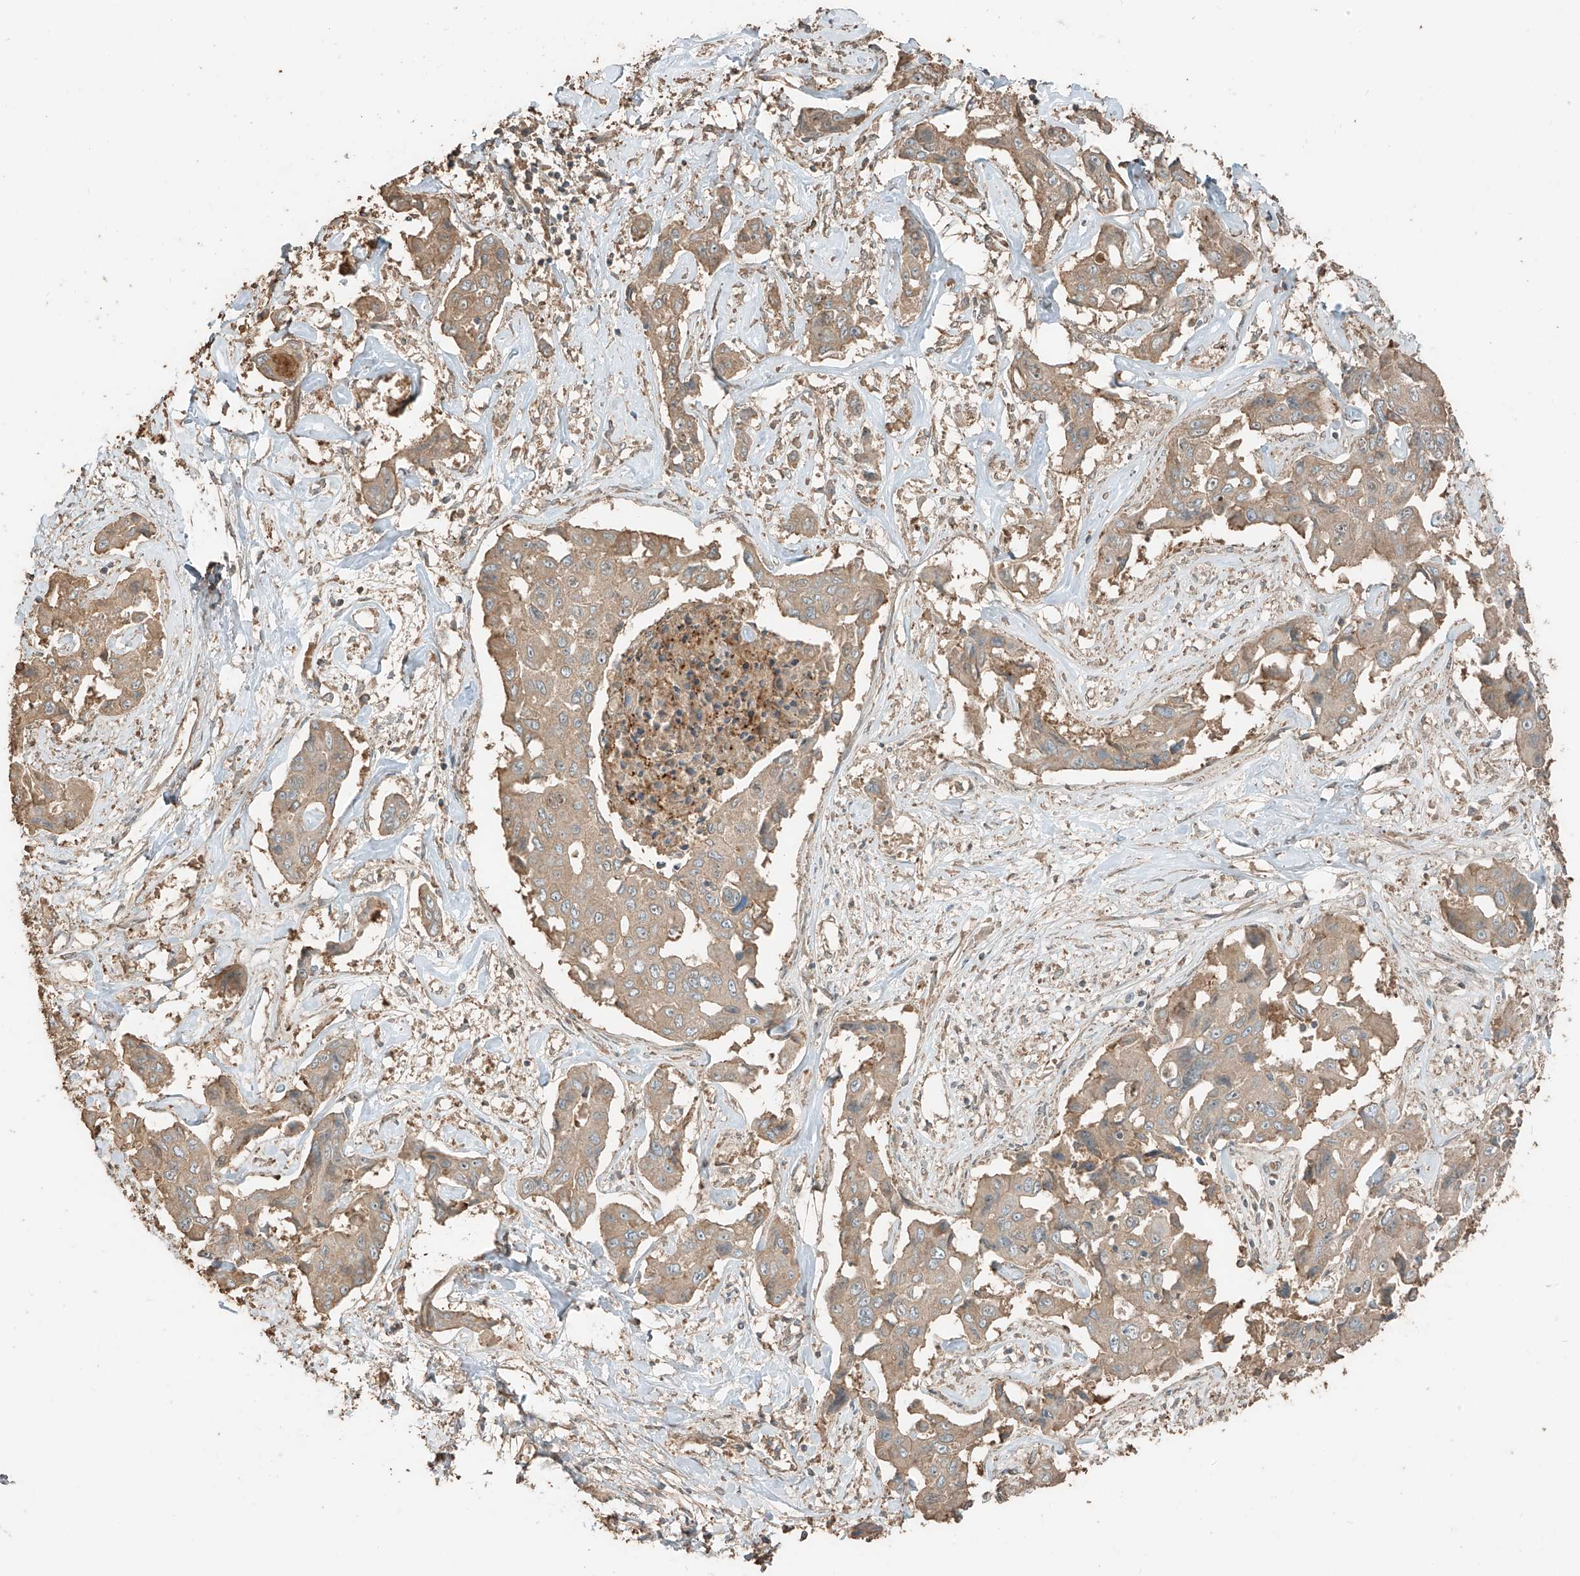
{"staining": {"intensity": "moderate", "quantity": ">75%", "location": "cytoplasmic/membranous"}, "tissue": "liver cancer", "cell_type": "Tumor cells", "image_type": "cancer", "snomed": [{"axis": "morphology", "description": "Cholangiocarcinoma"}, {"axis": "topography", "description": "Liver"}], "caption": "Brown immunohistochemical staining in liver cholangiocarcinoma reveals moderate cytoplasmic/membranous staining in approximately >75% of tumor cells.", "gene": "RFTN2", "patient": {"sex": "male", "age": 59}}